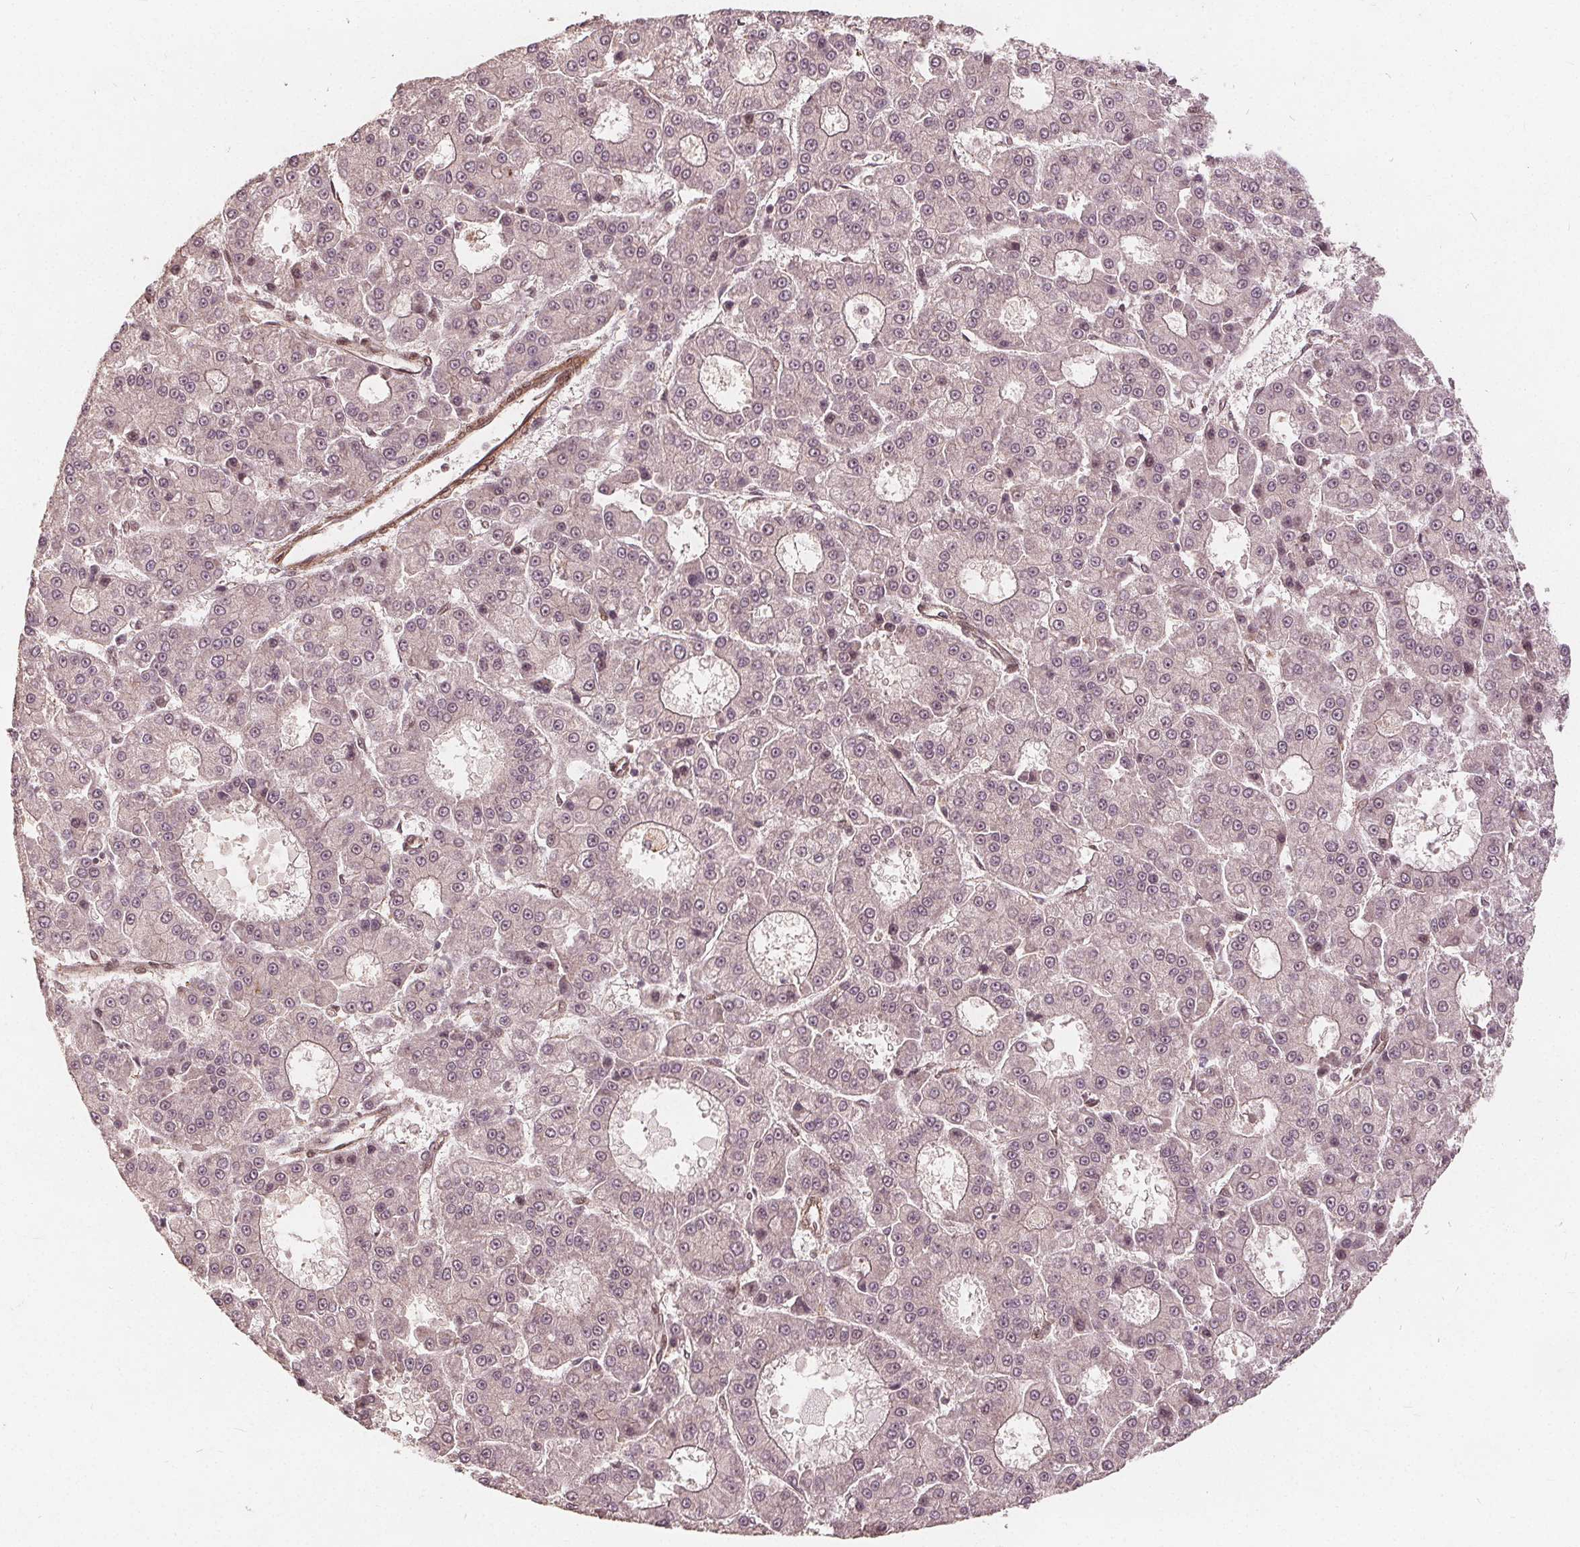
{"staining": {"intensity": "negative", "quantity": "none", "location": "none"}, "tissue": "liver cancer", "cell_type": "Tumor cells", "image_type": "cancer", "snomed": [{"axis": "morphology", "description": "Carcinoma, Hepatocellular, NOS"}, {"axis": "topography", "description": "Liver"}], "caption": "High power microscopy image of an immunohistochemistry (IHC) micrograph of liver hepatocellular carcinoma, revealing no significant positivity in tumor cells.", "gene": "PPP1CB", "patient": {"sex": "male", "age": 70}}